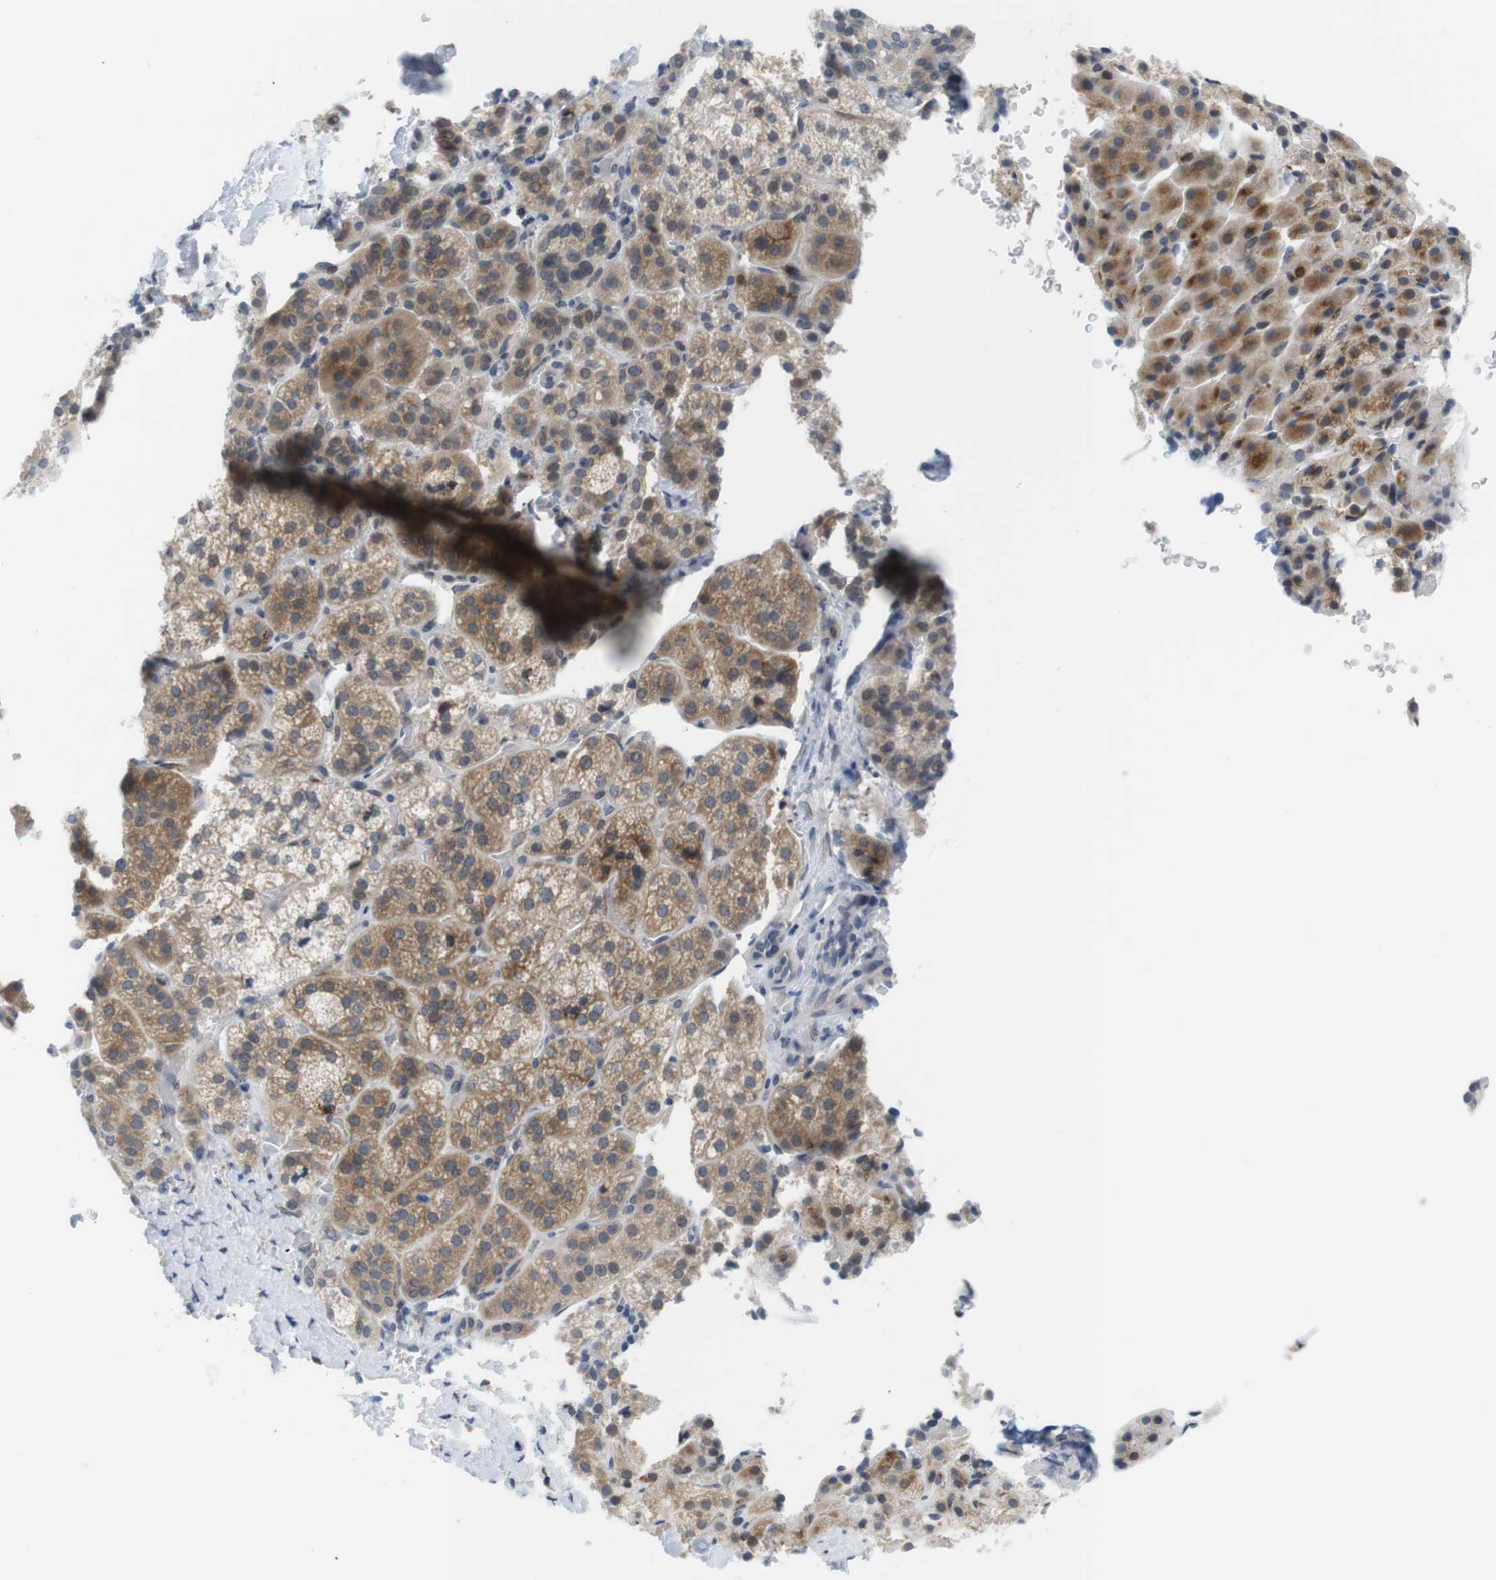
{"staining": {"intensity": "weak", "quantity": "25%-75%", "location": "cytoplasmic/membranous"}, "tissue": "adrenal gland", "cell_type": "Glandular cells", "image_type": "normal", "snomed": [{"axis": "morphology", "description": "Normal tissue, NOS"}, {"axis": "topography", "description": "Adrenal gland"}], "caption": "The histopathology image shows staining of unremarkable adrenal gland, revealing weak cytoplasmic/membranous protein positivity (brown color) within glandular cells. (Brightfield microscopy of DAB IHC at high magnification).", "gene": "ERGIC3", "patient": {"sex": "female", "age": 57}}